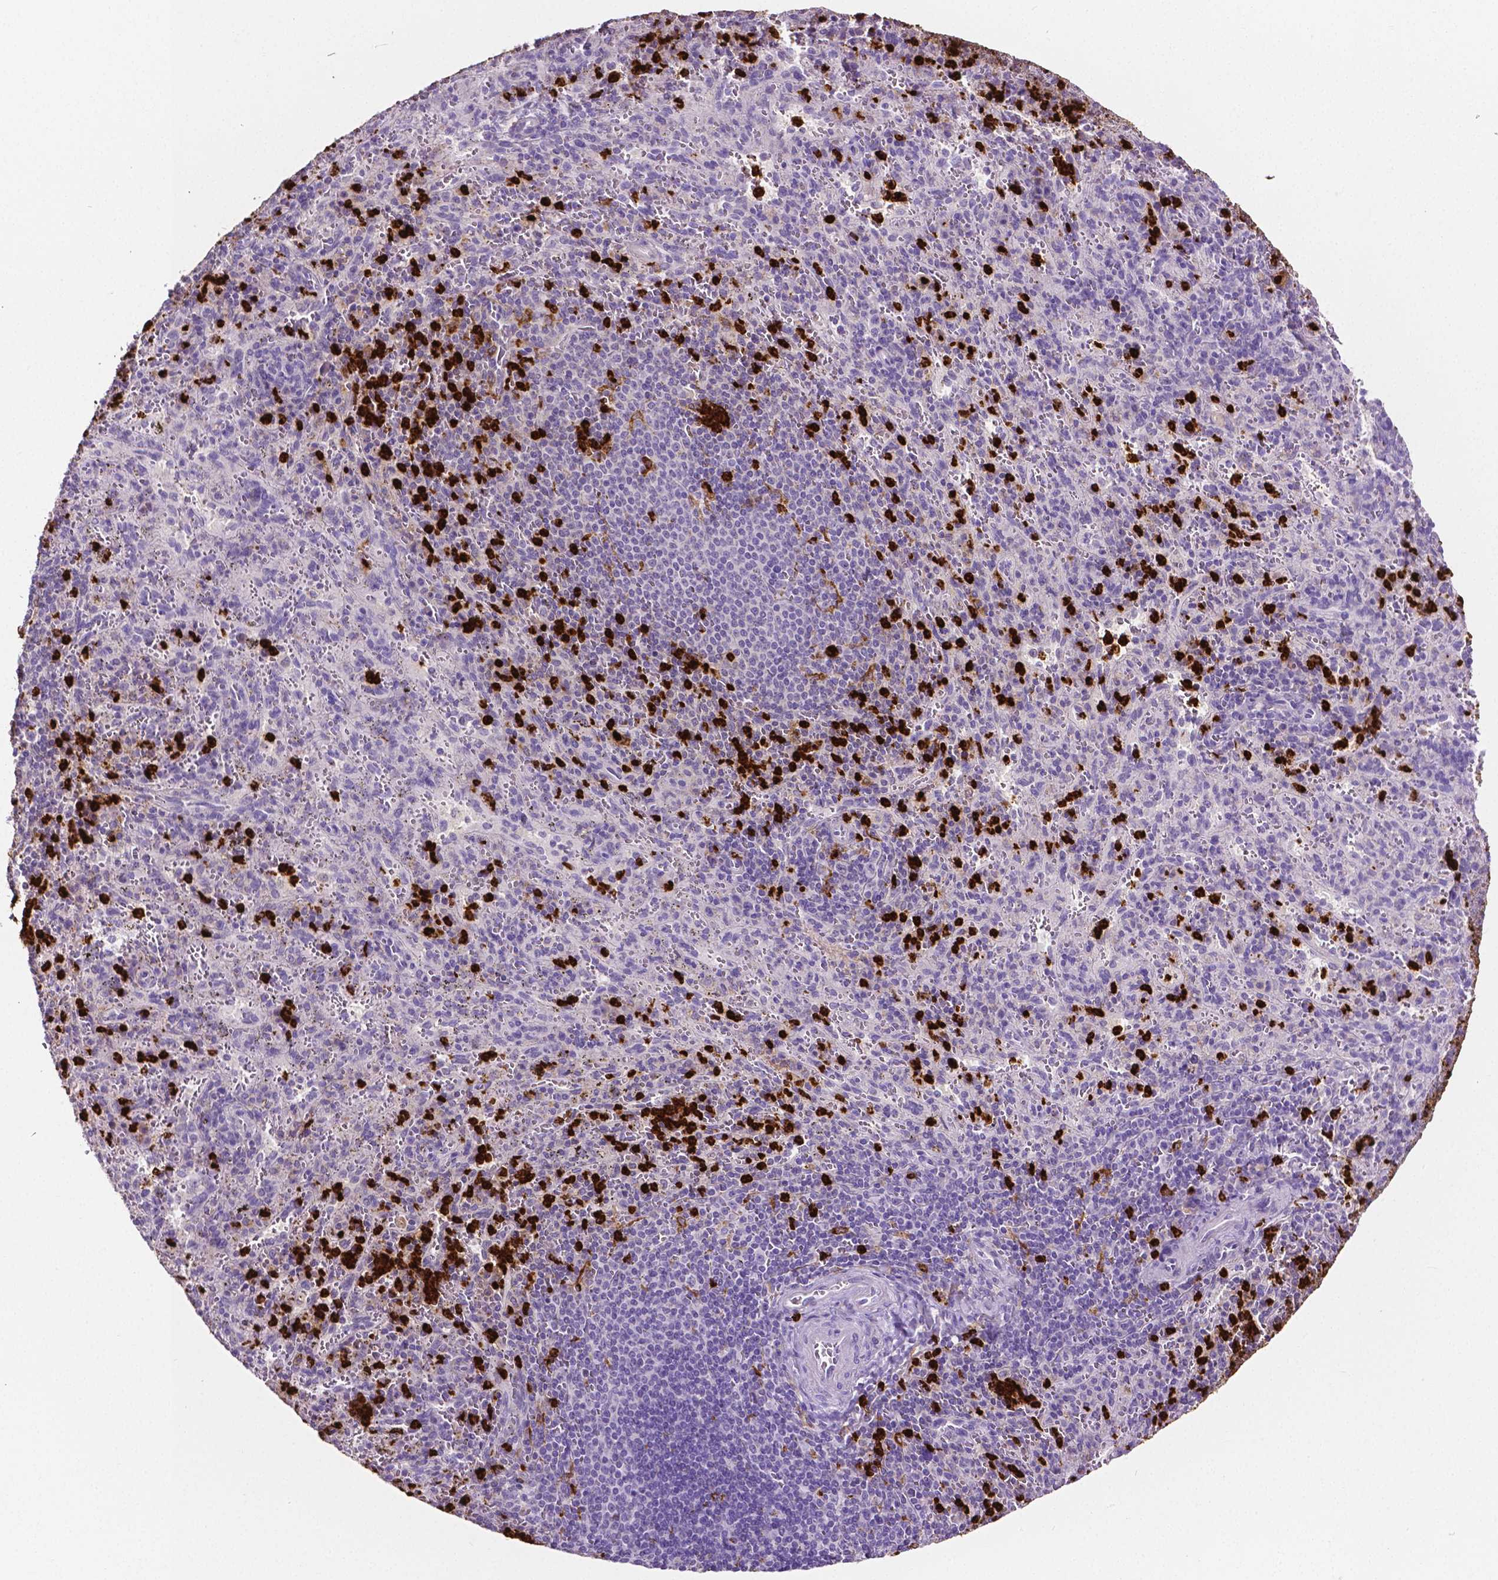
{"staining": {"intensity": "strong", "quantity": "25%-75%", "location": "cytoplasmic/membranous"}, "tissue": "spleen", "cell_type": "Cells in red pulp", "image_type": "normal", "snomed": [{"axis": "morphology", "description": "Normal tissue, NOS"}, {"axis": "topography", "description": "Spleen"}], "caption": "About 25%-75% of cells in red pulp in normal human spleen display strong cytoplasmic/membranous protein positivity as visualized by brown immunohistochemical staining.", "gene": "MMP9", "patient": {"sex": "male", "age": 57}}